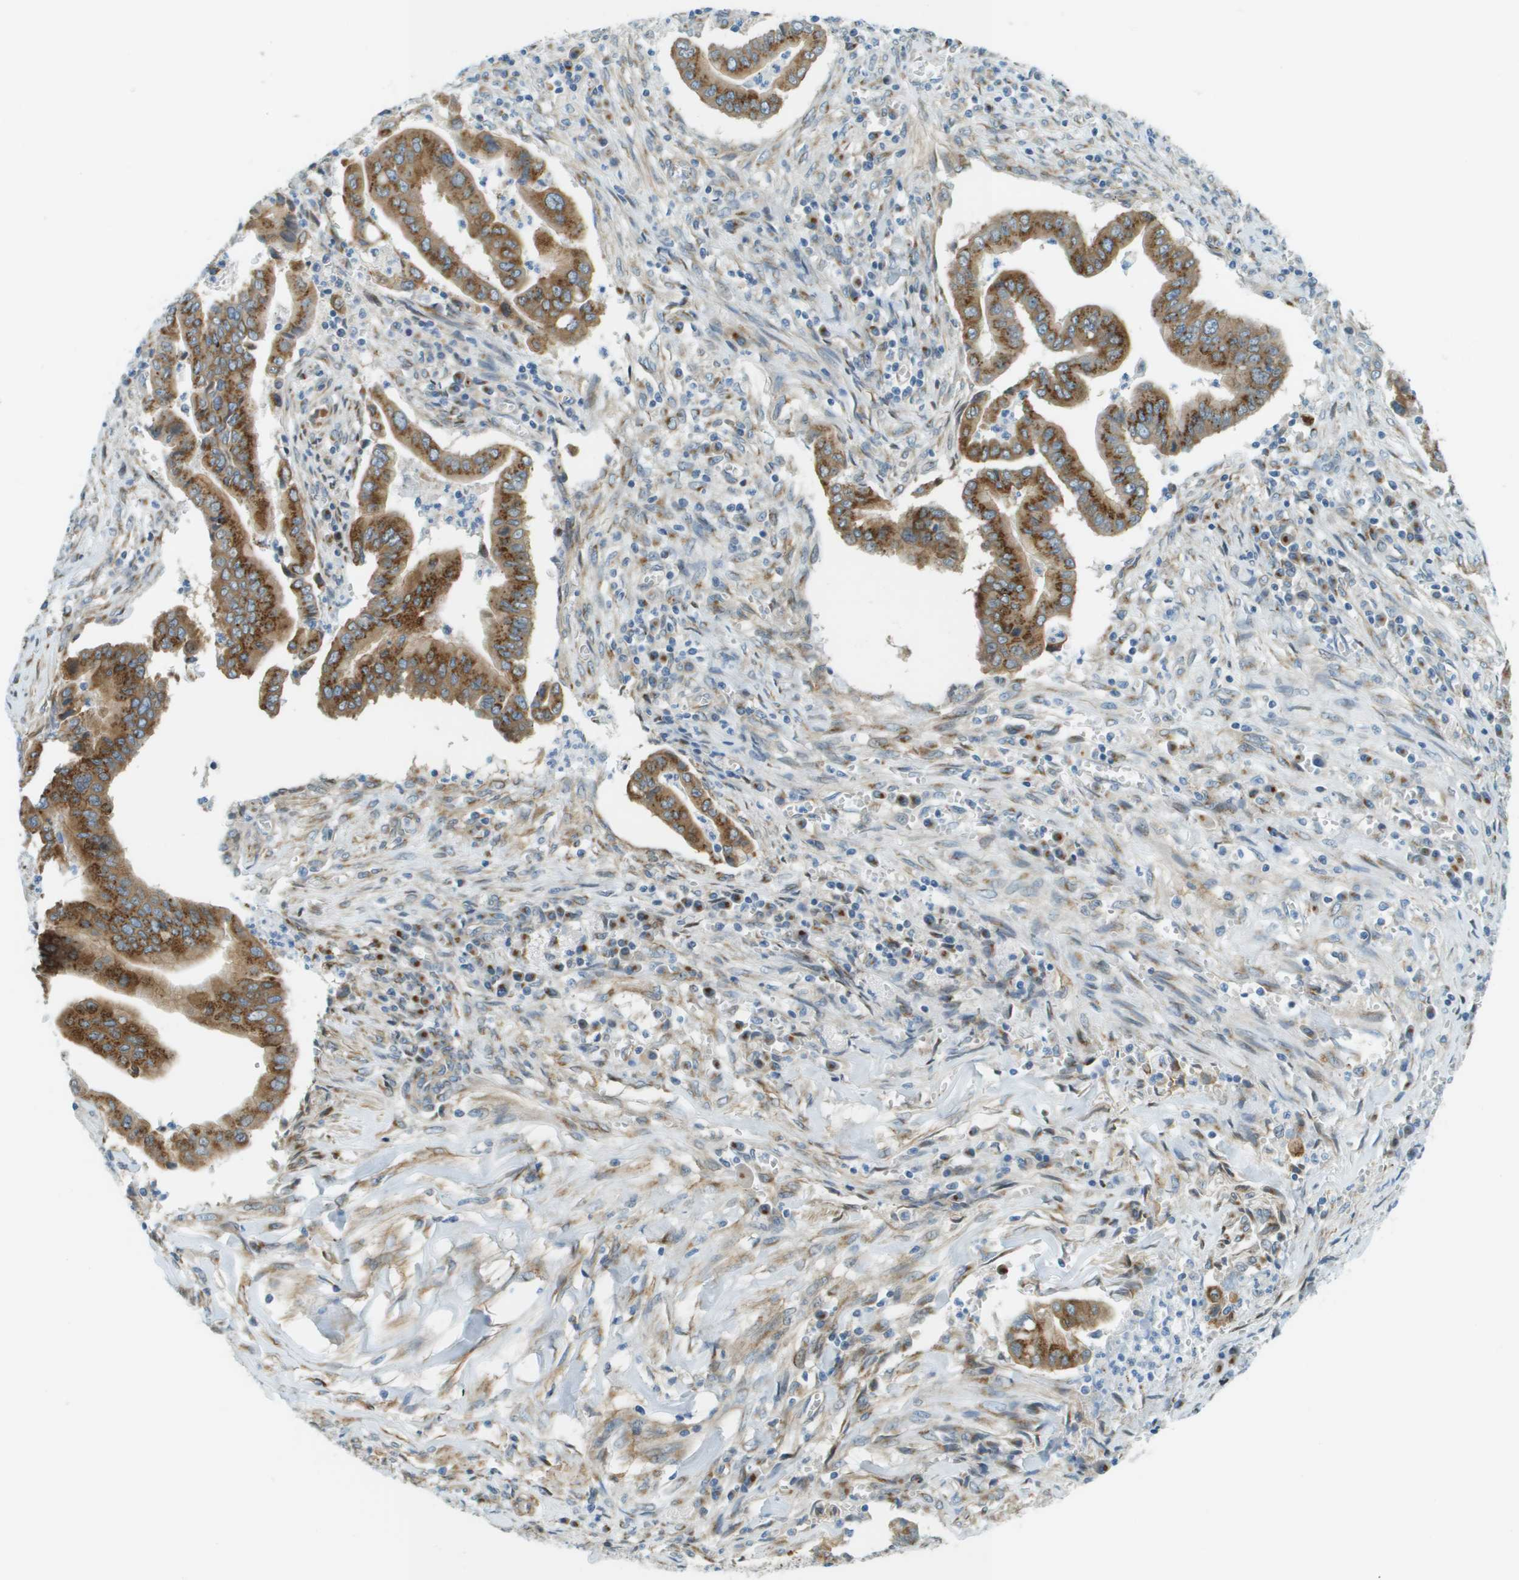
{"staining": {"intensity": "strong", "quantity": ">75%", "location": "cytoplasmic/membranous"}, "tissue": "cervical cancer", "cell_type": "Tumor cells", "image_type": "cancer", "snomed": [{"axis": "morphology", "description": "Adenocarcinoma, NOS"}, {"axis": "topography", "description": "Cervix"}], "caption": "IHC photomicrograph of human cervical cancer (adenocarcinoma) stained for a protein (brown), which shows high levels of strong cytoplasmic/membranous staining in approximately >75% of tumor cells.", "gene": "ACBD3", "patient": {"sex": "female", "age": 44}}